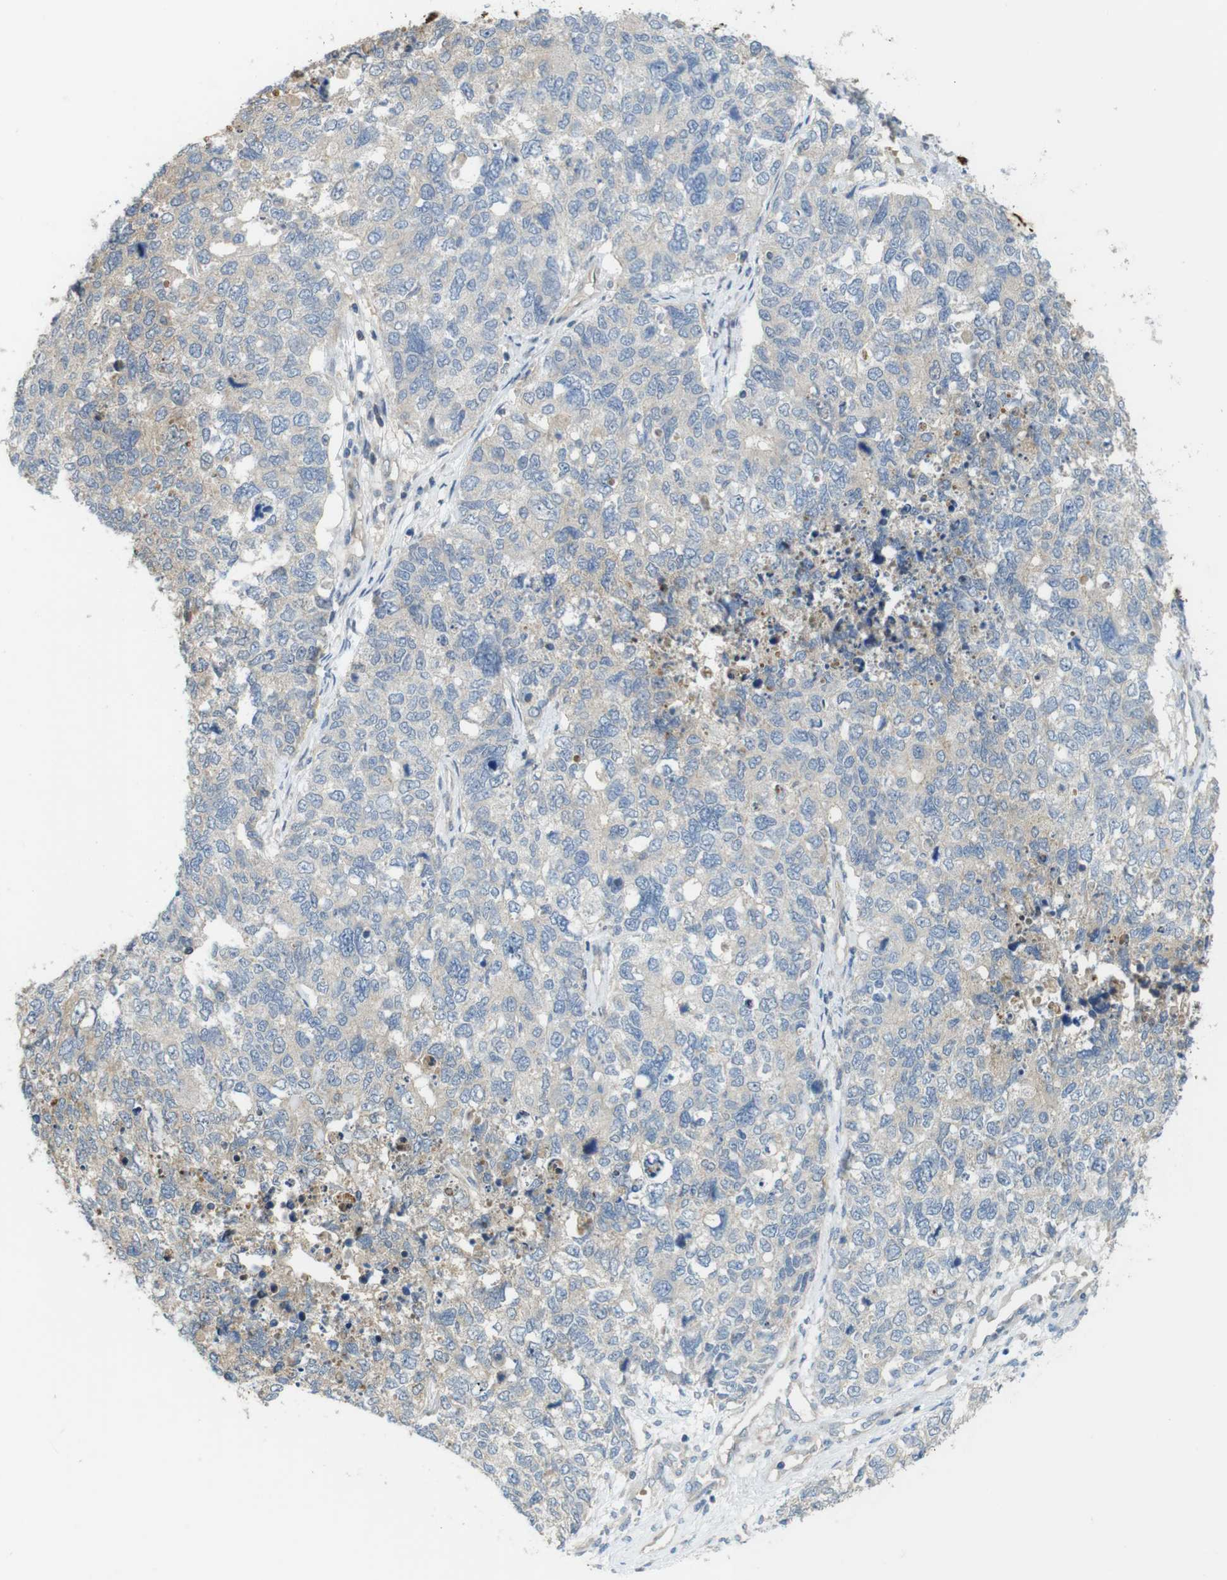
{"staining": {"intensity": "negative", "quantity": "none", "location": "none"}, "tissue": "cervical cancer", "cell_type": "Tumor cells", "image_type": "cancer", "snomed": [{"axis": "morphology", "description": "Squamous cell carcinoma, NOS"}, {"axis": "topography", "description": "Cervix"}], "caption": "High power microscopy histopathology image of an IHC image of cervical squamous cell carcinoma, revealing no significant expression in tumor cells. (Stains: DAB immunohistochemistry (IHC) with hematoxylin counter stain, Microscopy: brightfield microscopy at high magnification).", "gene": "ABHD15", "patient": {"sex": "female", "age": 63}}